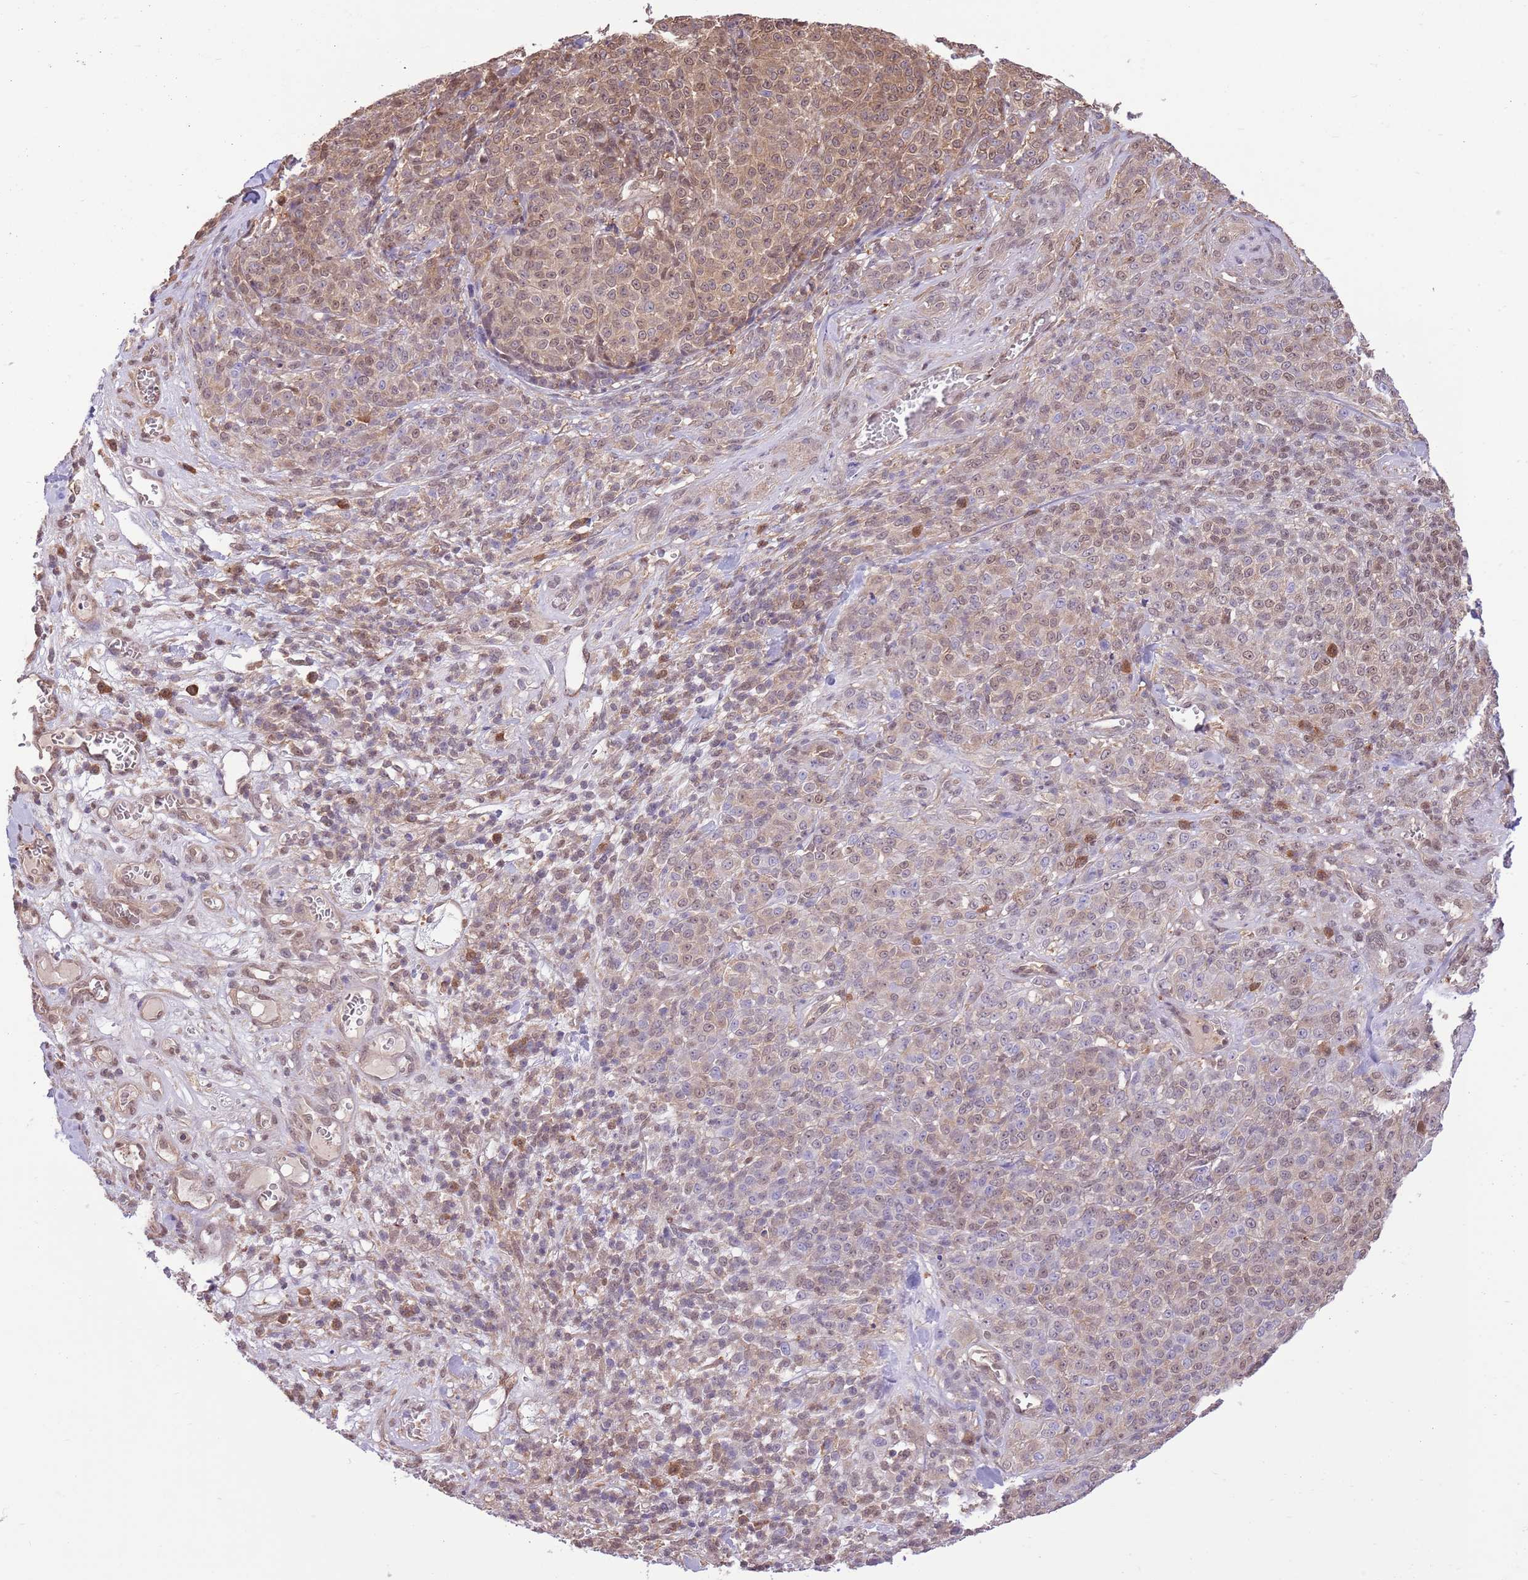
{"staining": {"intensity": "moderate", "quantity": "25%-75%", "location": "nuclear"}, "tissue": "melanoma", "cell_type": "Tumor cells", "image_type": "cancer", "snomed": [{"axis": "morphology", "description": "Normal tissue, NOS"}, {"axis": "morphology", "description": "Malignant melanoma, NOS"}, {"axis": "topography", "description": "Skin"}], "caption": "Immunohistochemical staining of human malignant melanoma exhibits moderate nuclear protein staining in about 25%-75% of tumor cells. The staining was performed using DAB (3,3'-diaminobenzidine), with brown indicating positive protein expression. Nuclei are stained blue with hematoxylin.", "gene": "NSFL1C", "patient": {"sex": "female", "age": 34}}